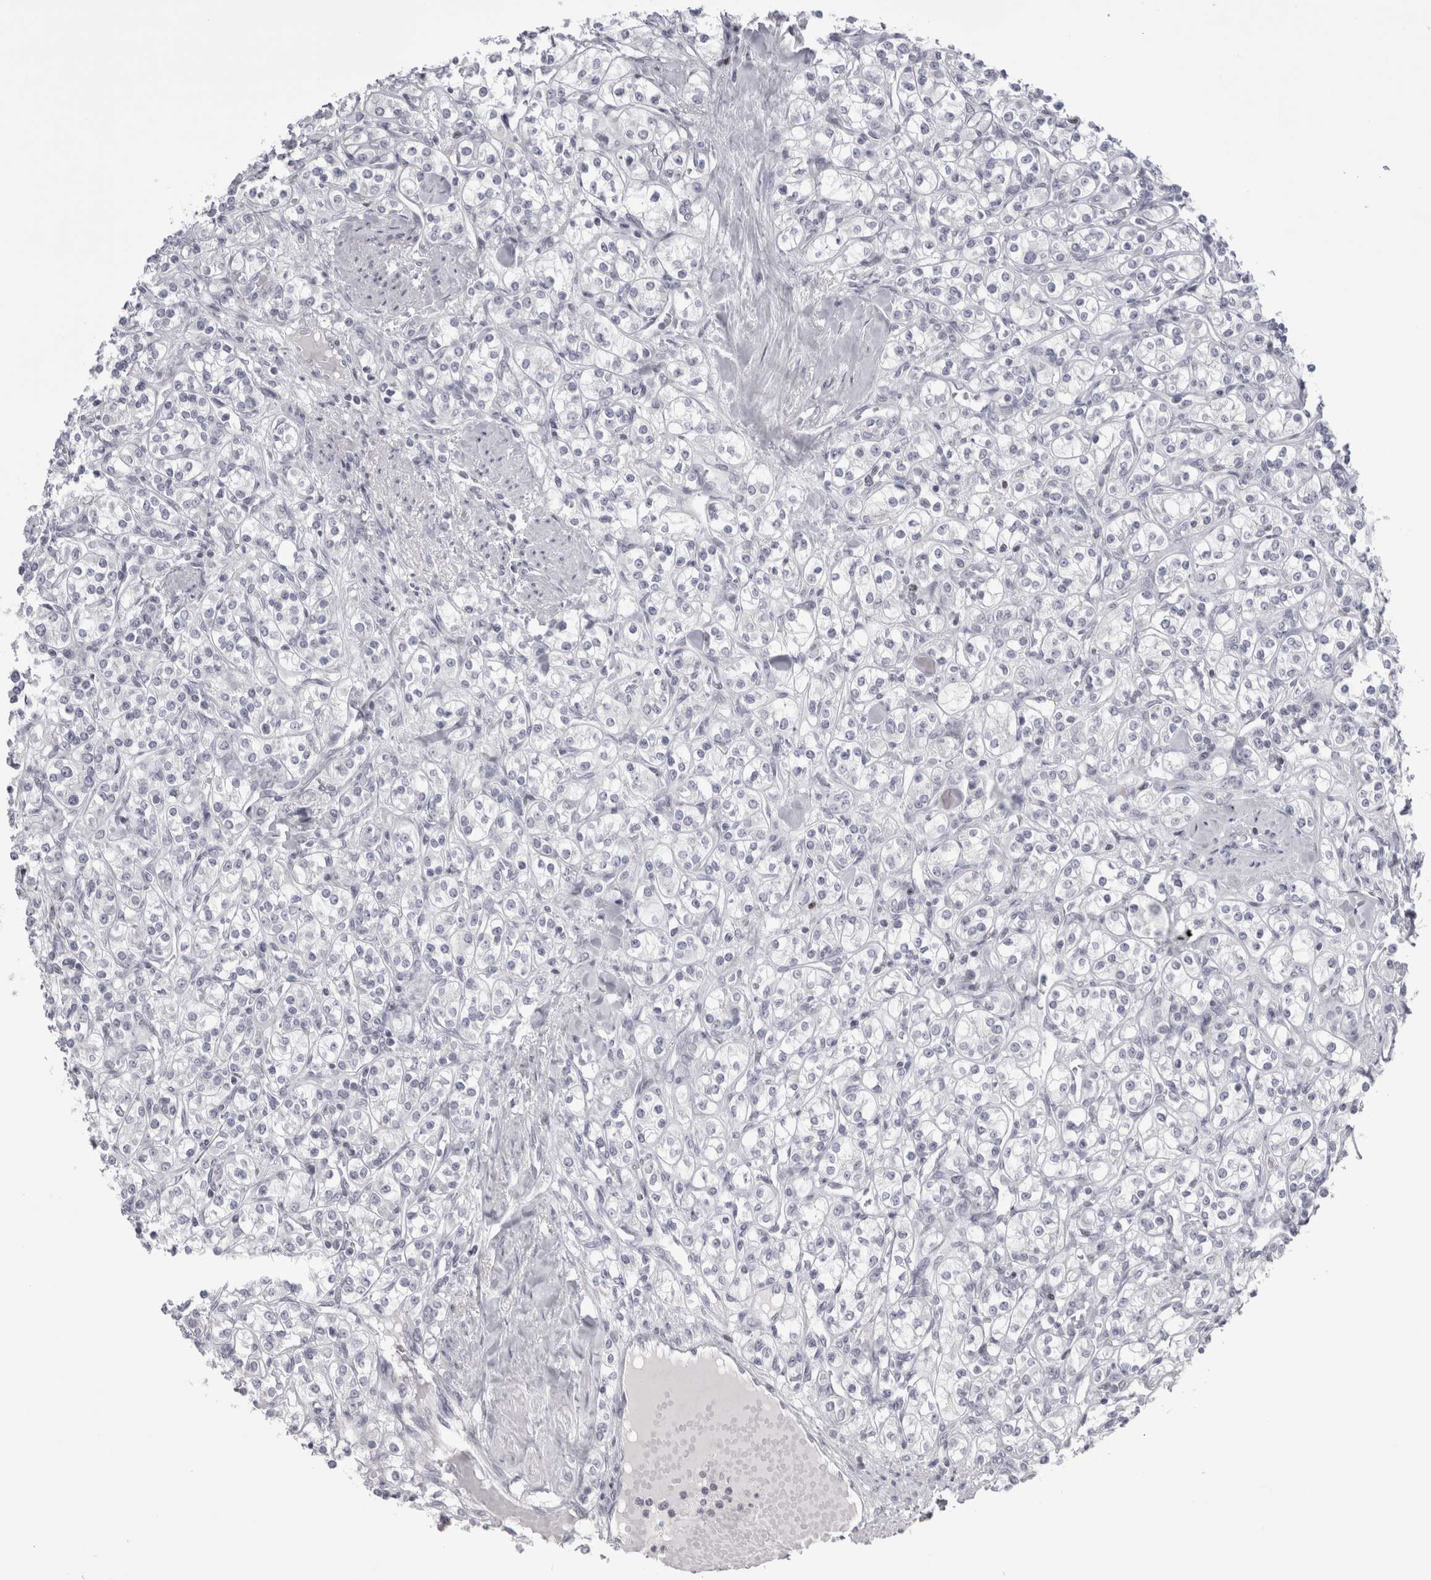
{"staining": {"intensity": "negative", "quantity": "none", "location": "none"}, "tissue": "renal cancer", "cell_type": "Tumor cells", "image_type": "cancer", "snomed": [{"axis": "morphology", "description": "Adenocarcinoma, NOS"}, {"axis": "topography", "description": "Kidney"}], "caption": "This is an IHC photomicrograph of human renal cancer (adenocarcinoma). There is no expression in tumor cells.", "gene": "FNDC8", "patient": {"sex": "male", "age": 77}}